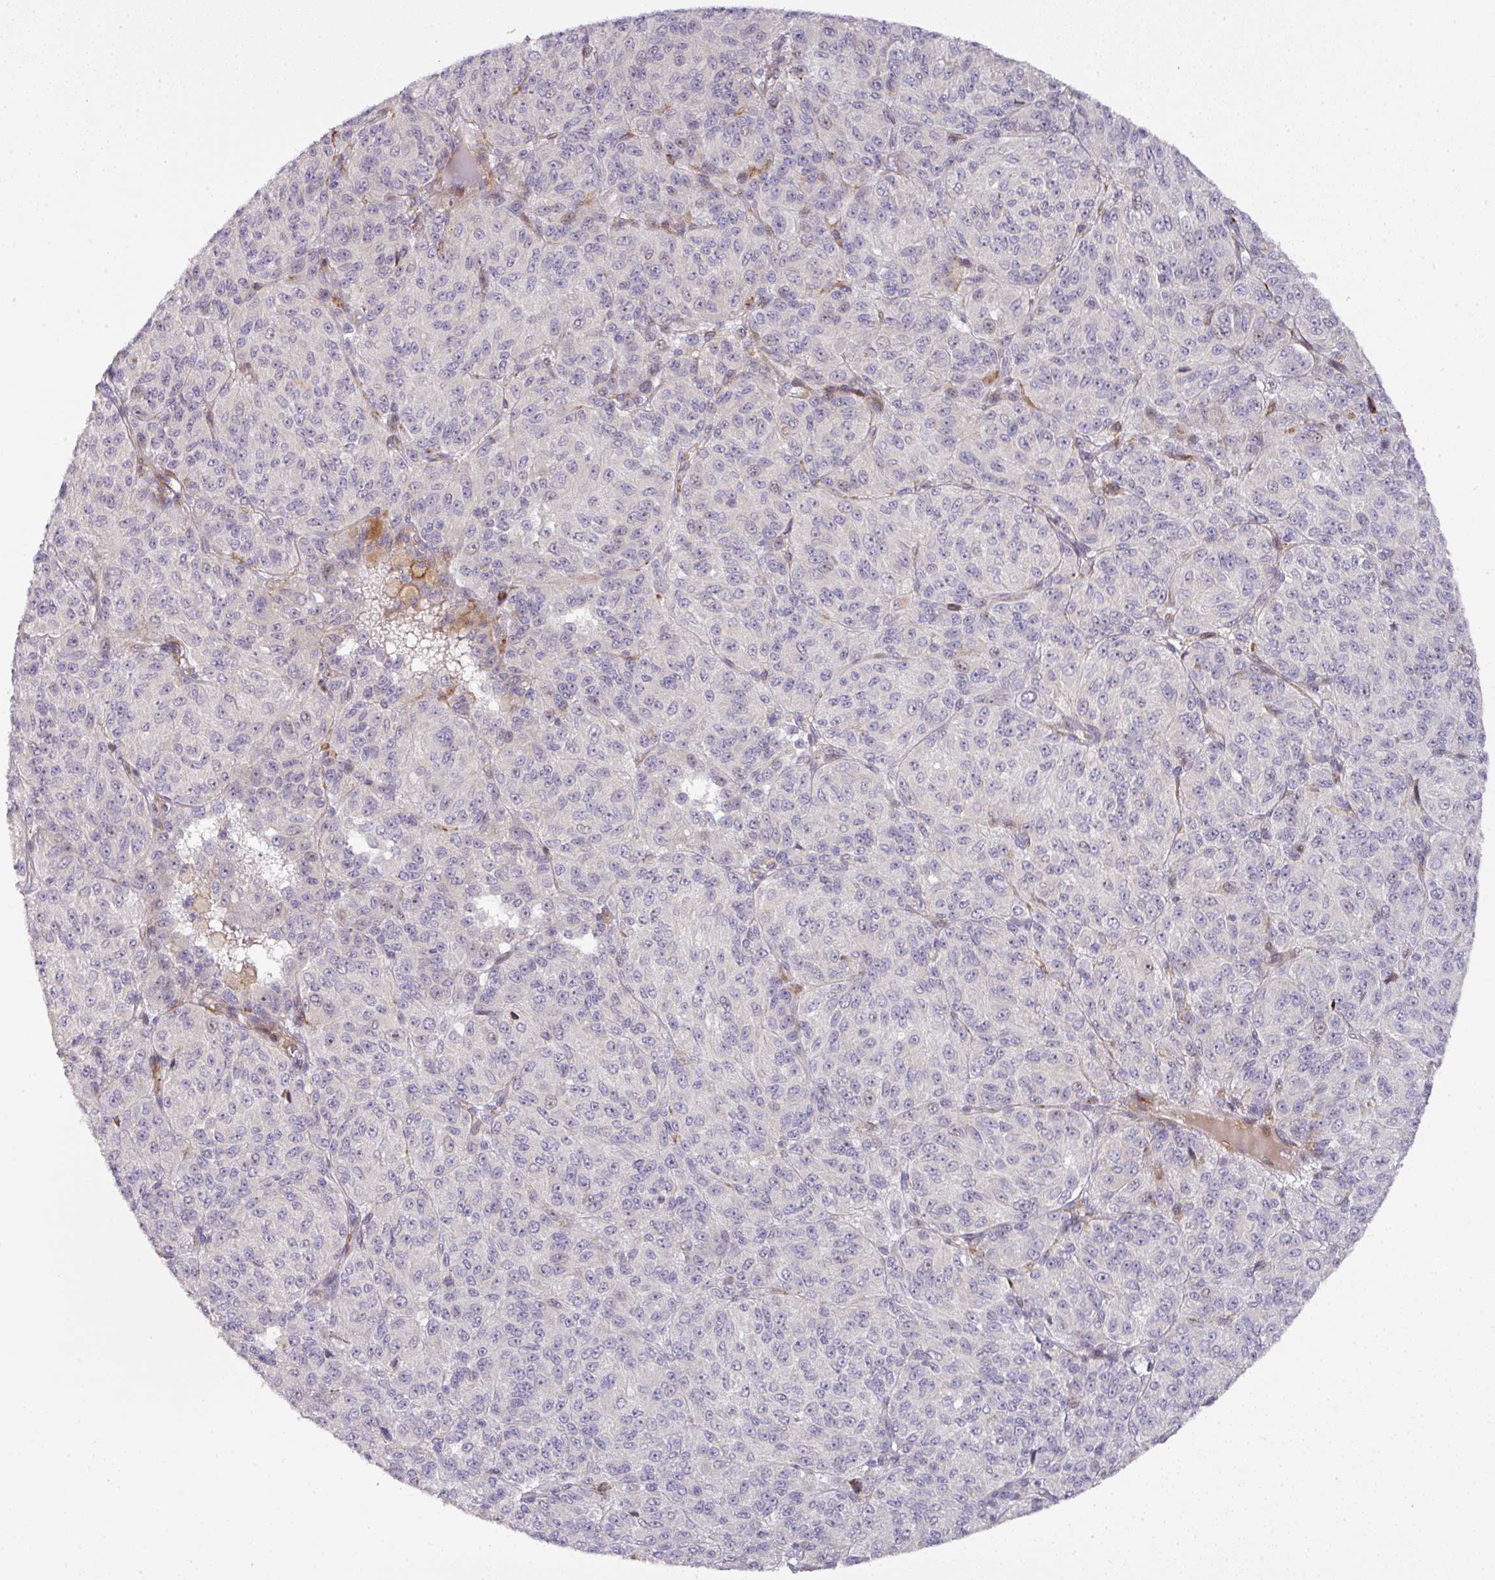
{"staining": {"intensity": "negative", "quantity": "none", "location": "none"}, "tissue": "melanoma", "cell_type": "Tumor cells", "image_type": "cancer", "snomed": [{"axis": "morphology", "description": "Malignant melanoma, Metastatic site"}, {"axis": "topography", "description": "Brain"}], "caption": "A high-resolution micrograph shows immunohistochemistry staining of melanoma, which reveals no significant positivity in tumor cells. Brightfield microscopy of immunohistochemistry stained with DAB (3,3'-diaminobenzidine) (brown) and hematoxylin (blue), captured at high magnification.", "gene": "ATP6V1F", "patient": {"sex": "female", "age": 56}}